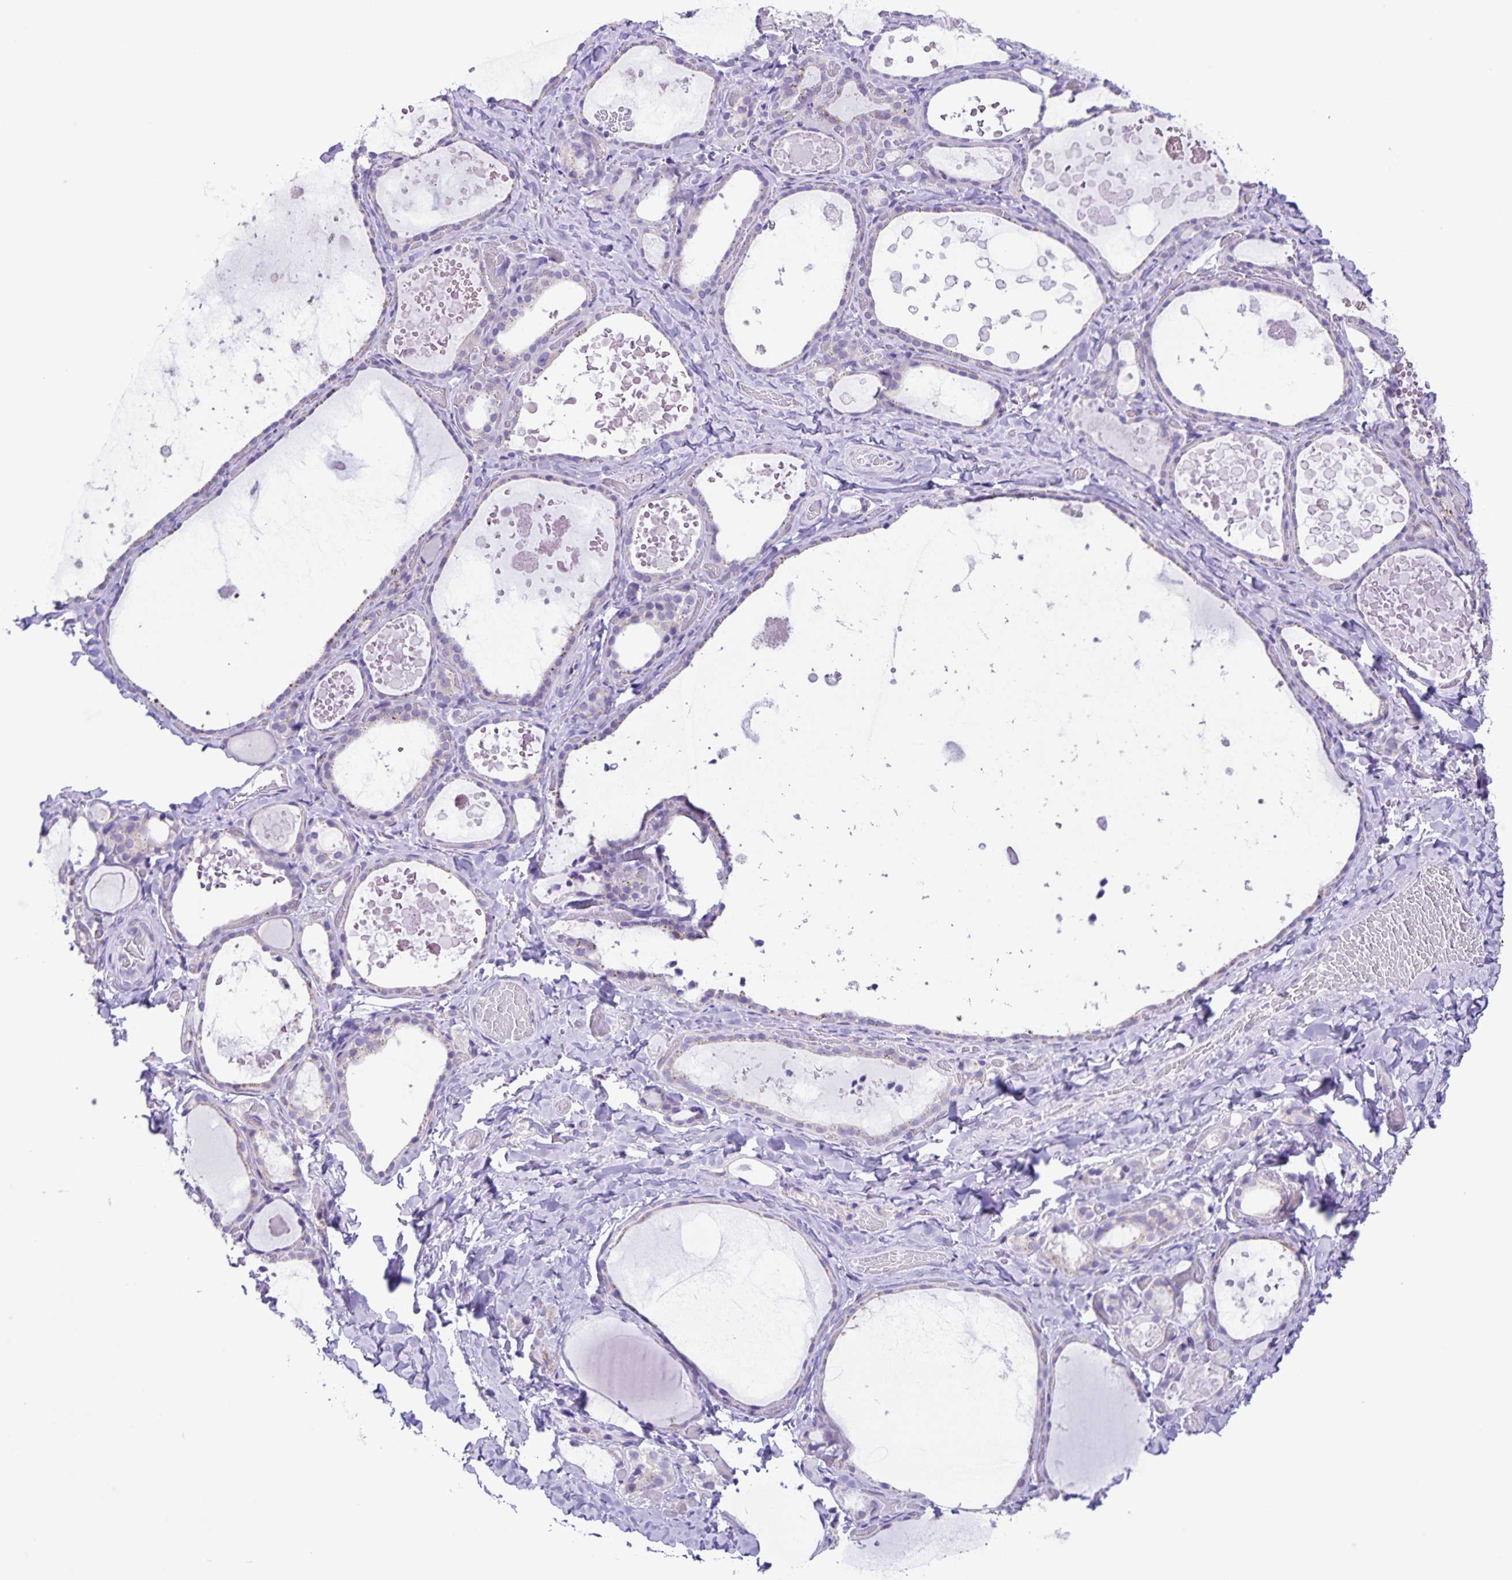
{"staining": {"intensity": "negative", "quantity": "none", "location": "none"}, "tissue": "thyroid gland", "cell_type": "Glandular cells", "image_type": "normal", "snomed": [{"axis": "morphology", "description": "Normal tissue, NOS"}, {"axis": "topography", "description": "Thyroid gland"}], "caption": "This is an IHC micrograph of unremarkable thyroid gland. There is no positivity in glandular cells.", "gene": "CAPSL", "patient": {"sex": "female", "age": 56}}